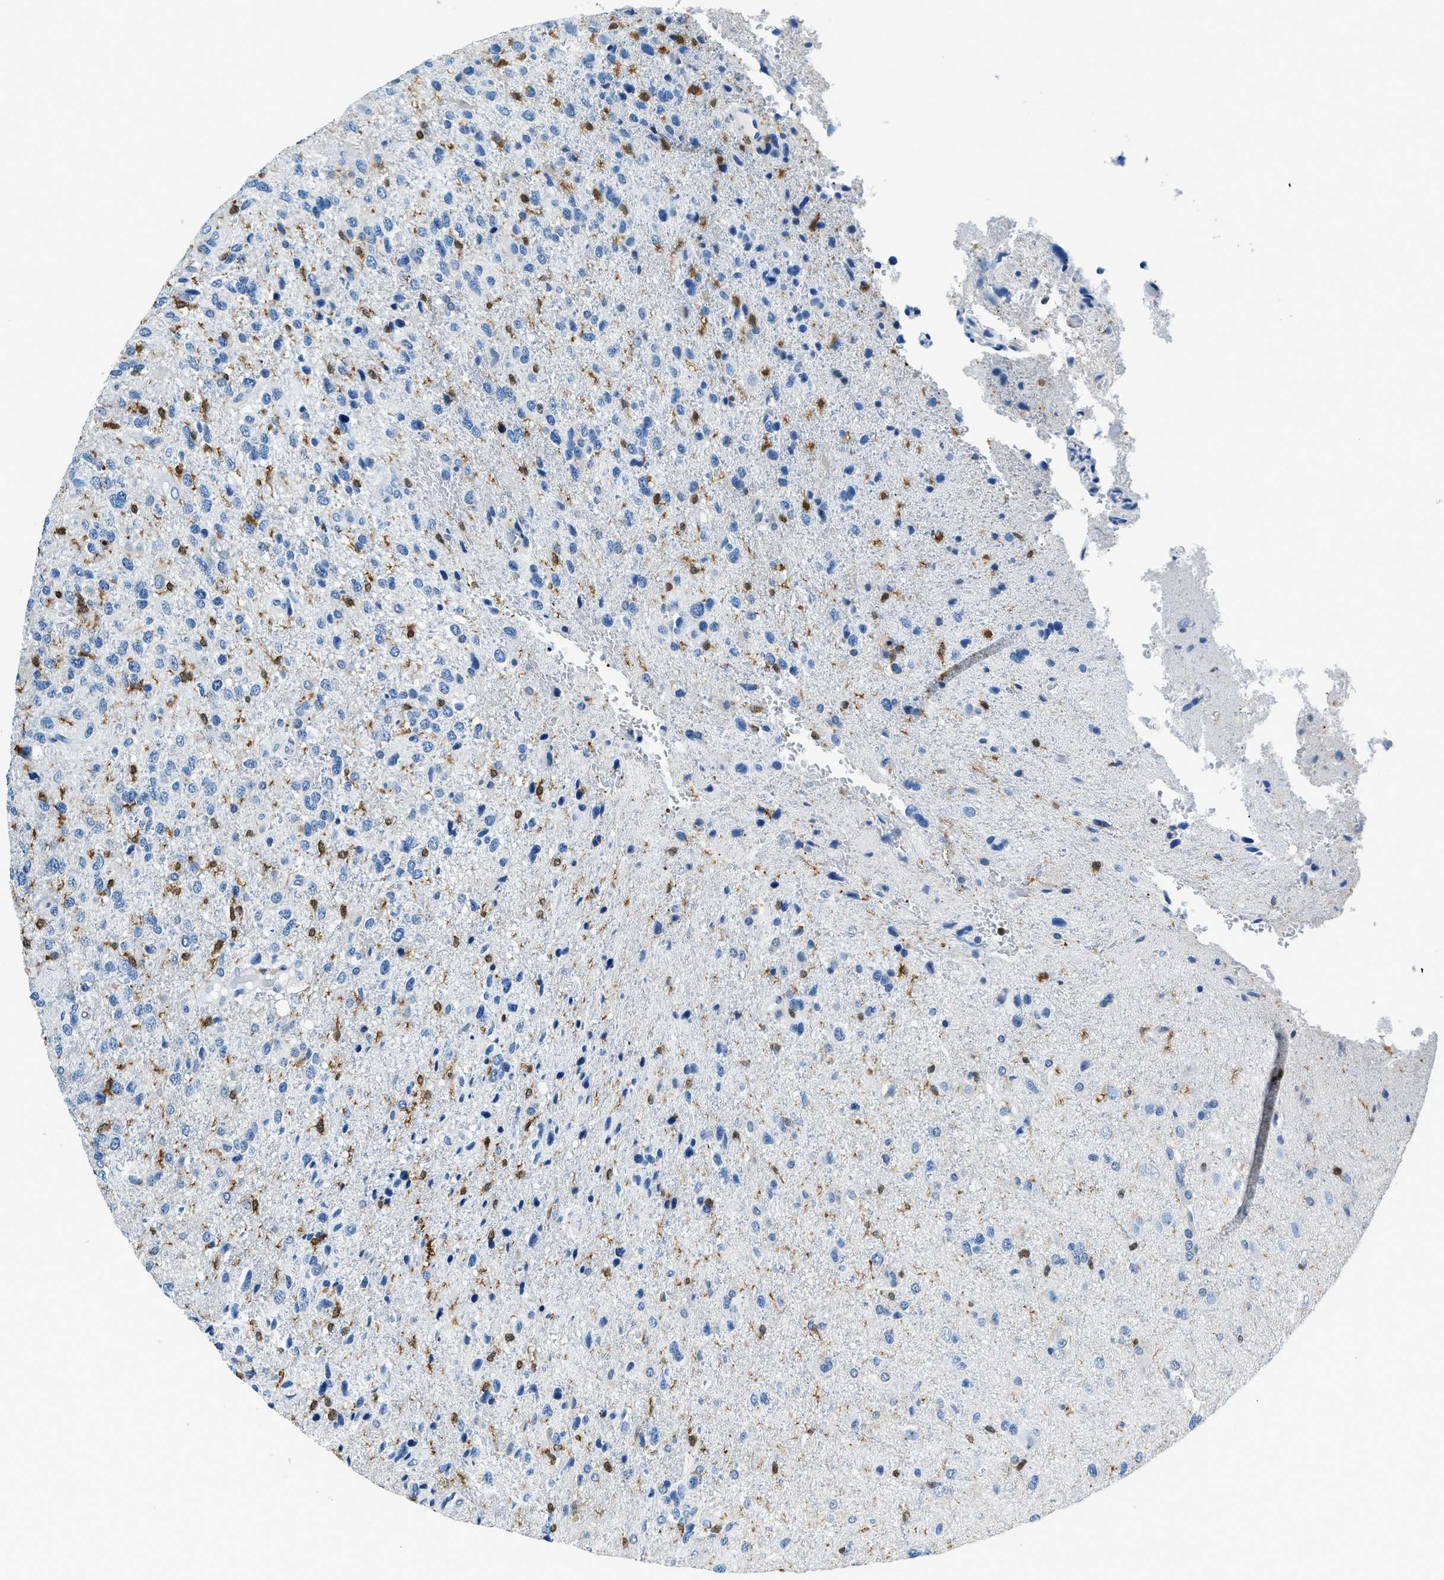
{"staining": {"intensity": "negative", "quantity": "none", "location": "none"}, "tissue": "glioma", "cell_type": "Tumor cells", "image_type": "cancer", "snomed": [{"axis": "morphology", "description": "Glioma, malignant, High grade"}, {"axis": "topography", "description": "Brain"}], "caption": "This is an immunohistochemistry (IHC) image of glioma. There is no positivity in tumor cells.", "gene": "CAPG", "patient": {"sex": "female", "age": 58}}